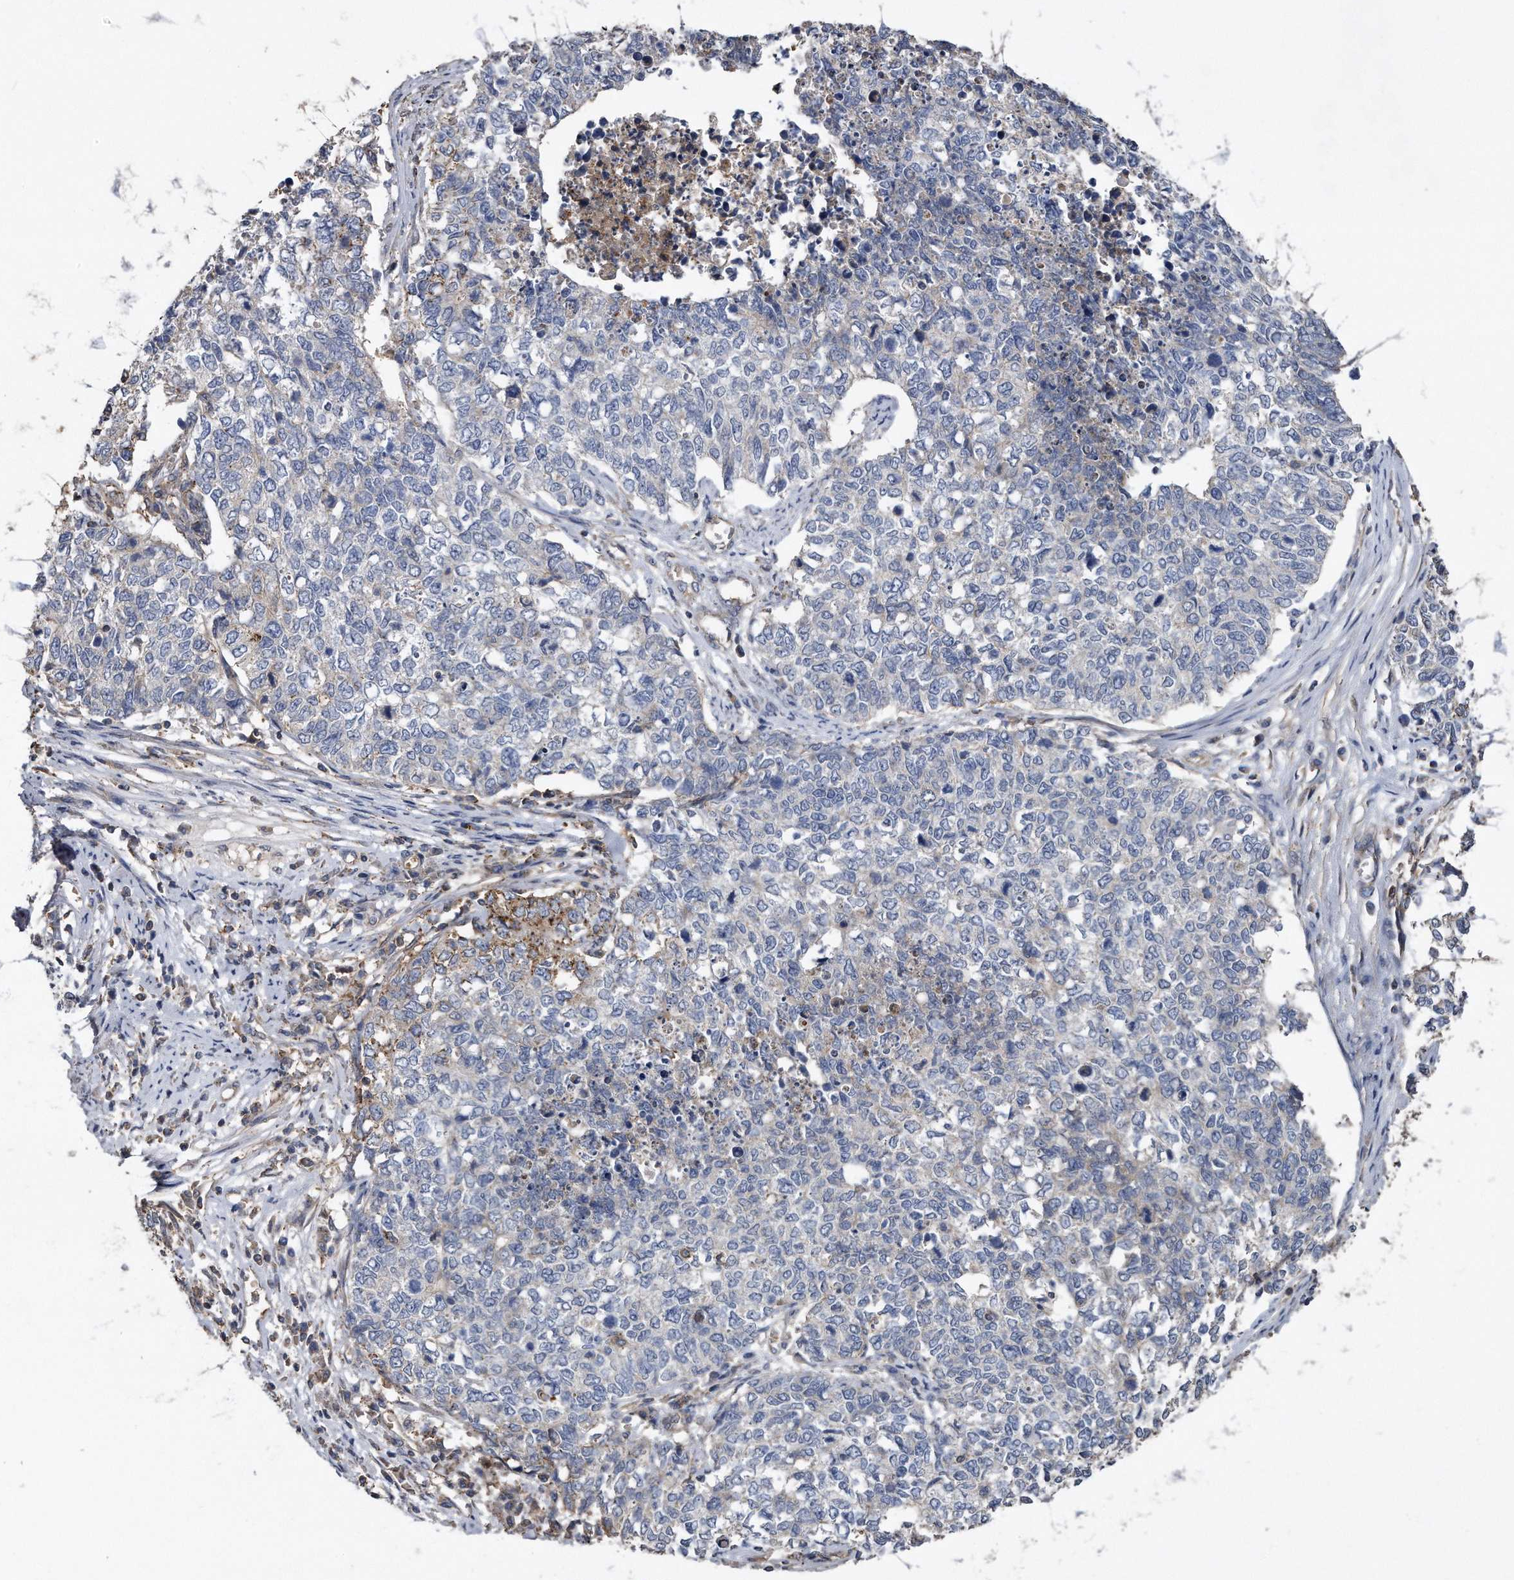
{"staining": {"intensity": "negative", "quantity": "none", "location": "none"}, "tissue": "cervical cancer", "cell_type": "Tumor cells", "image_type": "cancer", "snomed": [{"axis": "morphology", "description": "Squamous cell carcinoma, NOS"}, {"axis": "topography", "description": "Cervix"}], "caption": "This image is of cervical cancer stained with immunohistochemistry (IHC) to label a protein in brown with the nuclei are counter-stained blue. There is no staining in tumor cells.", "gene": "KCND3", "patient": {"sex": "female", "age": 63}}